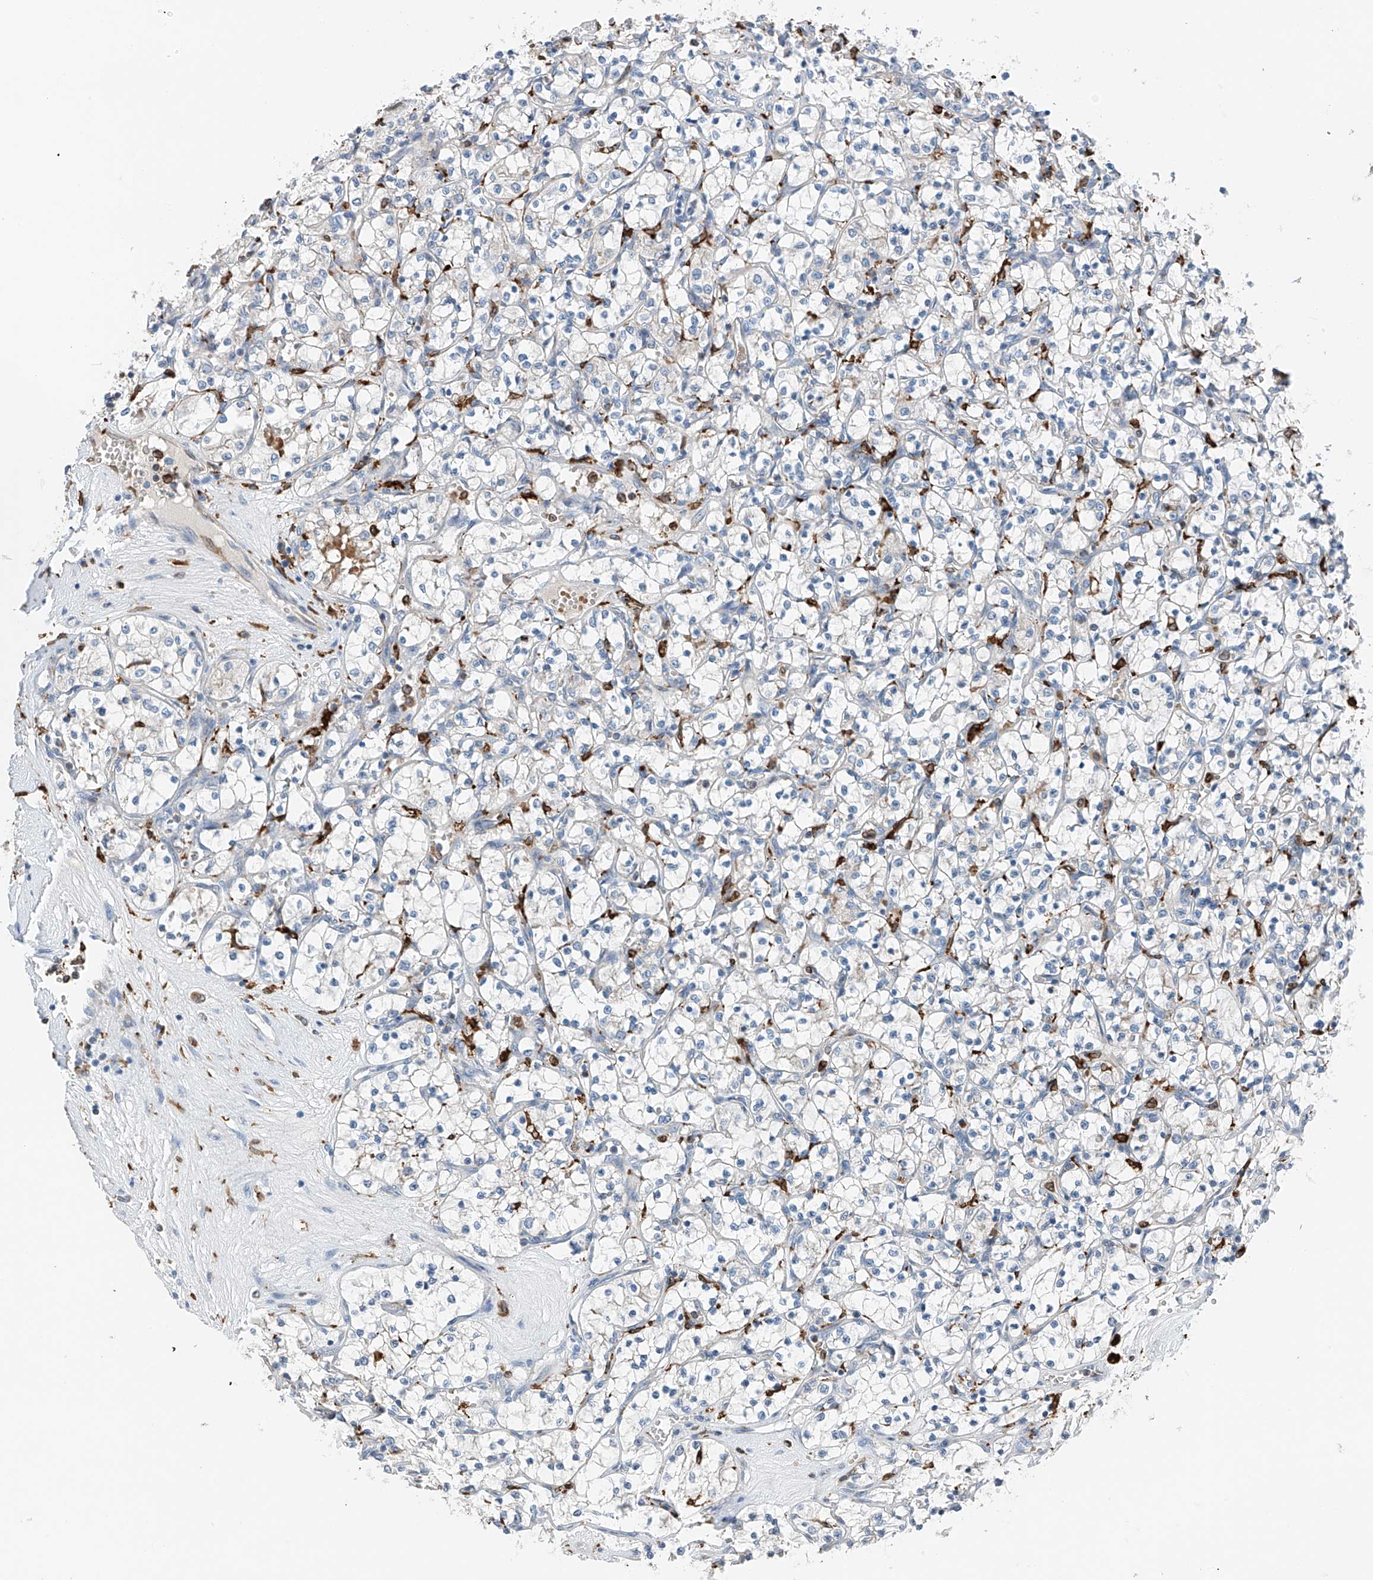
{"staining": {"intensity": "negative", "quantity": "none", "location": "none"}, "tissue": "renal cancer", "cell_type": "Tumor cells", "image_type": "cancer", "snomed": [{"axis": "morphology", "description": "Adenocarcinoma, NOS"}, {"axis": "topography", "description": "Kidney"}], "caption": "This is an immunohistochemistry (IHC) image of renal cancer. There is no staining in tumor cells.", "gene": "TBXAS1", "patient": {"sex": "female", "age": 69}}